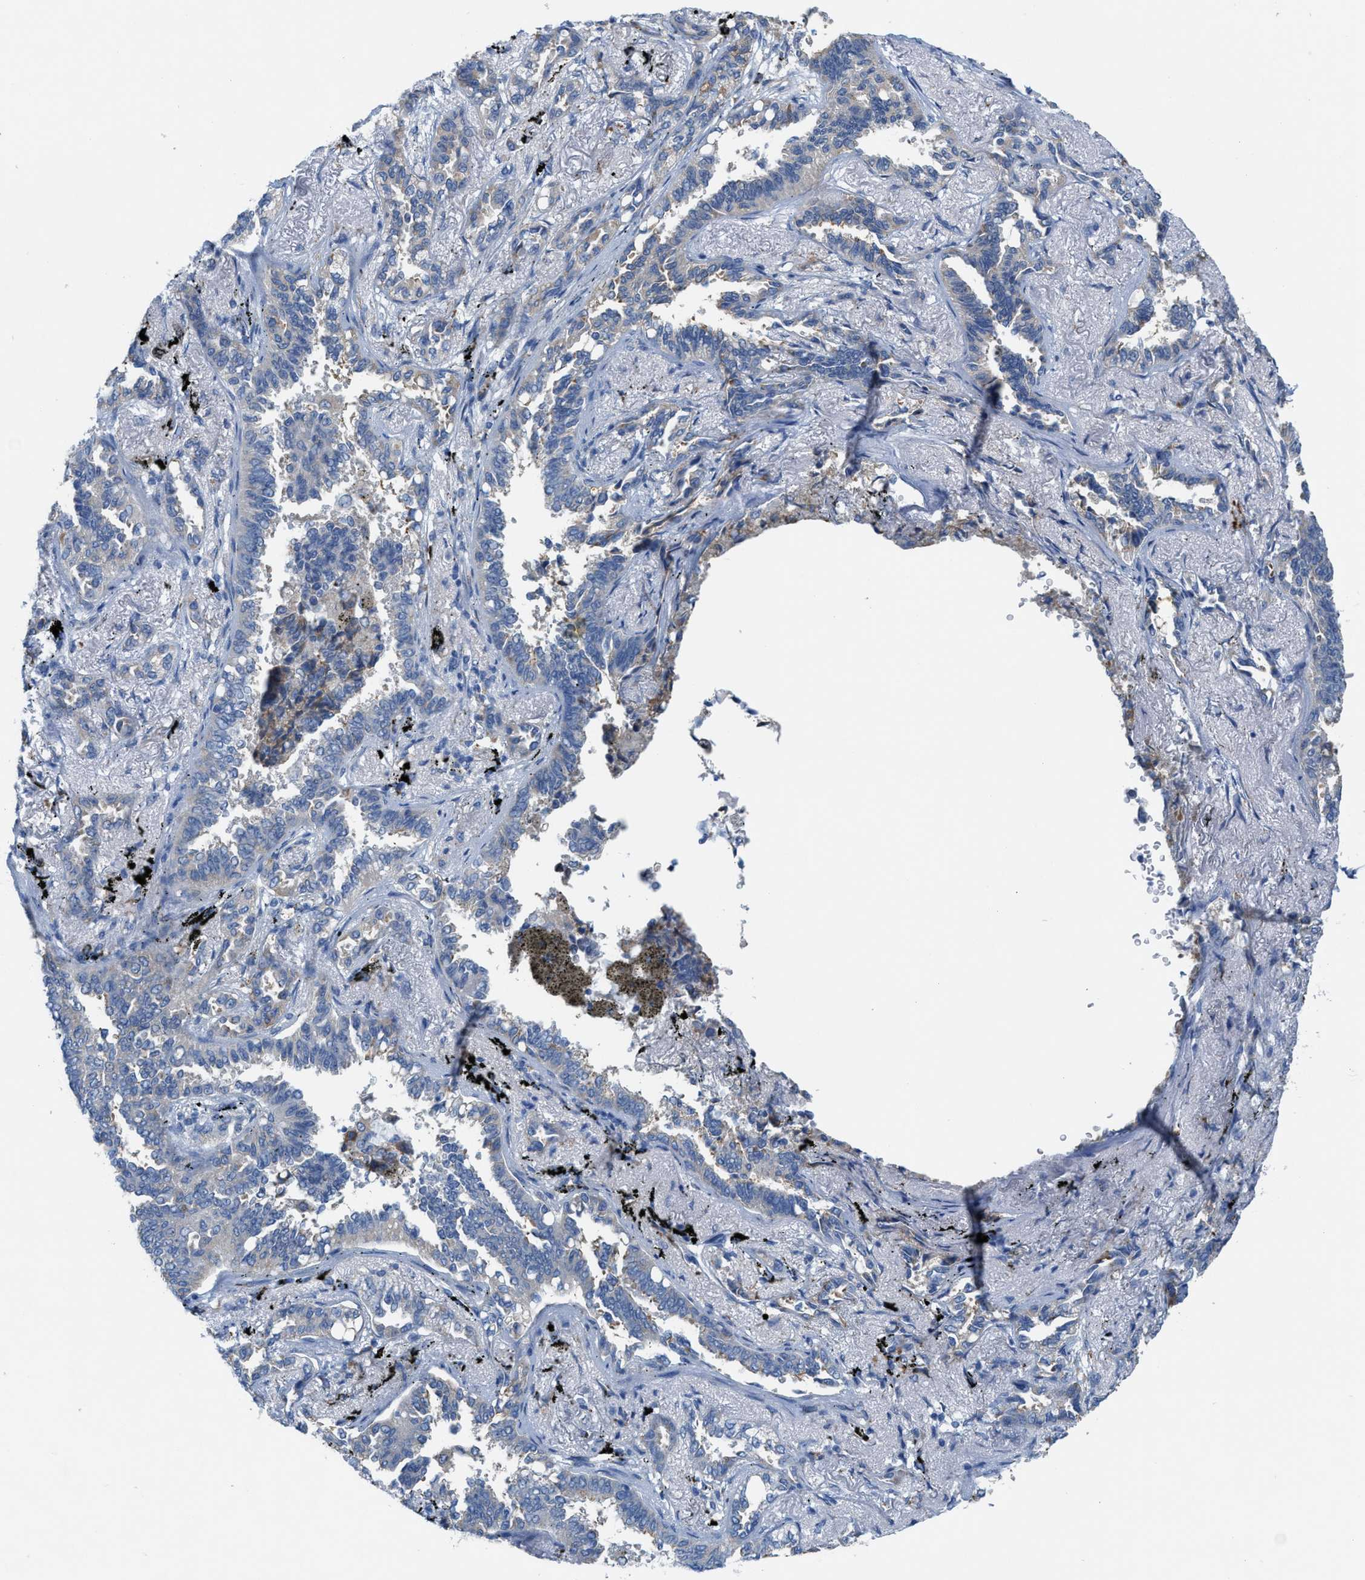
{"staining": {"intensity": "negative", "quantity": "none", "location": "none"}, "tissue": "lung cancer", "cell_type": "Tumor cells", "image_type": "cancer", "snomed": [{"axis": "morphology", "description": "Adenocarcinoma, NOS"}, {"axis": "topography", "description": "Lung"}], "caption": "The histopathology image exhibits no staining of tumor cells in adenocarcinoma (lung).", "gene": "KIFC3", "patient": {"sex": "male", "age": 59}}